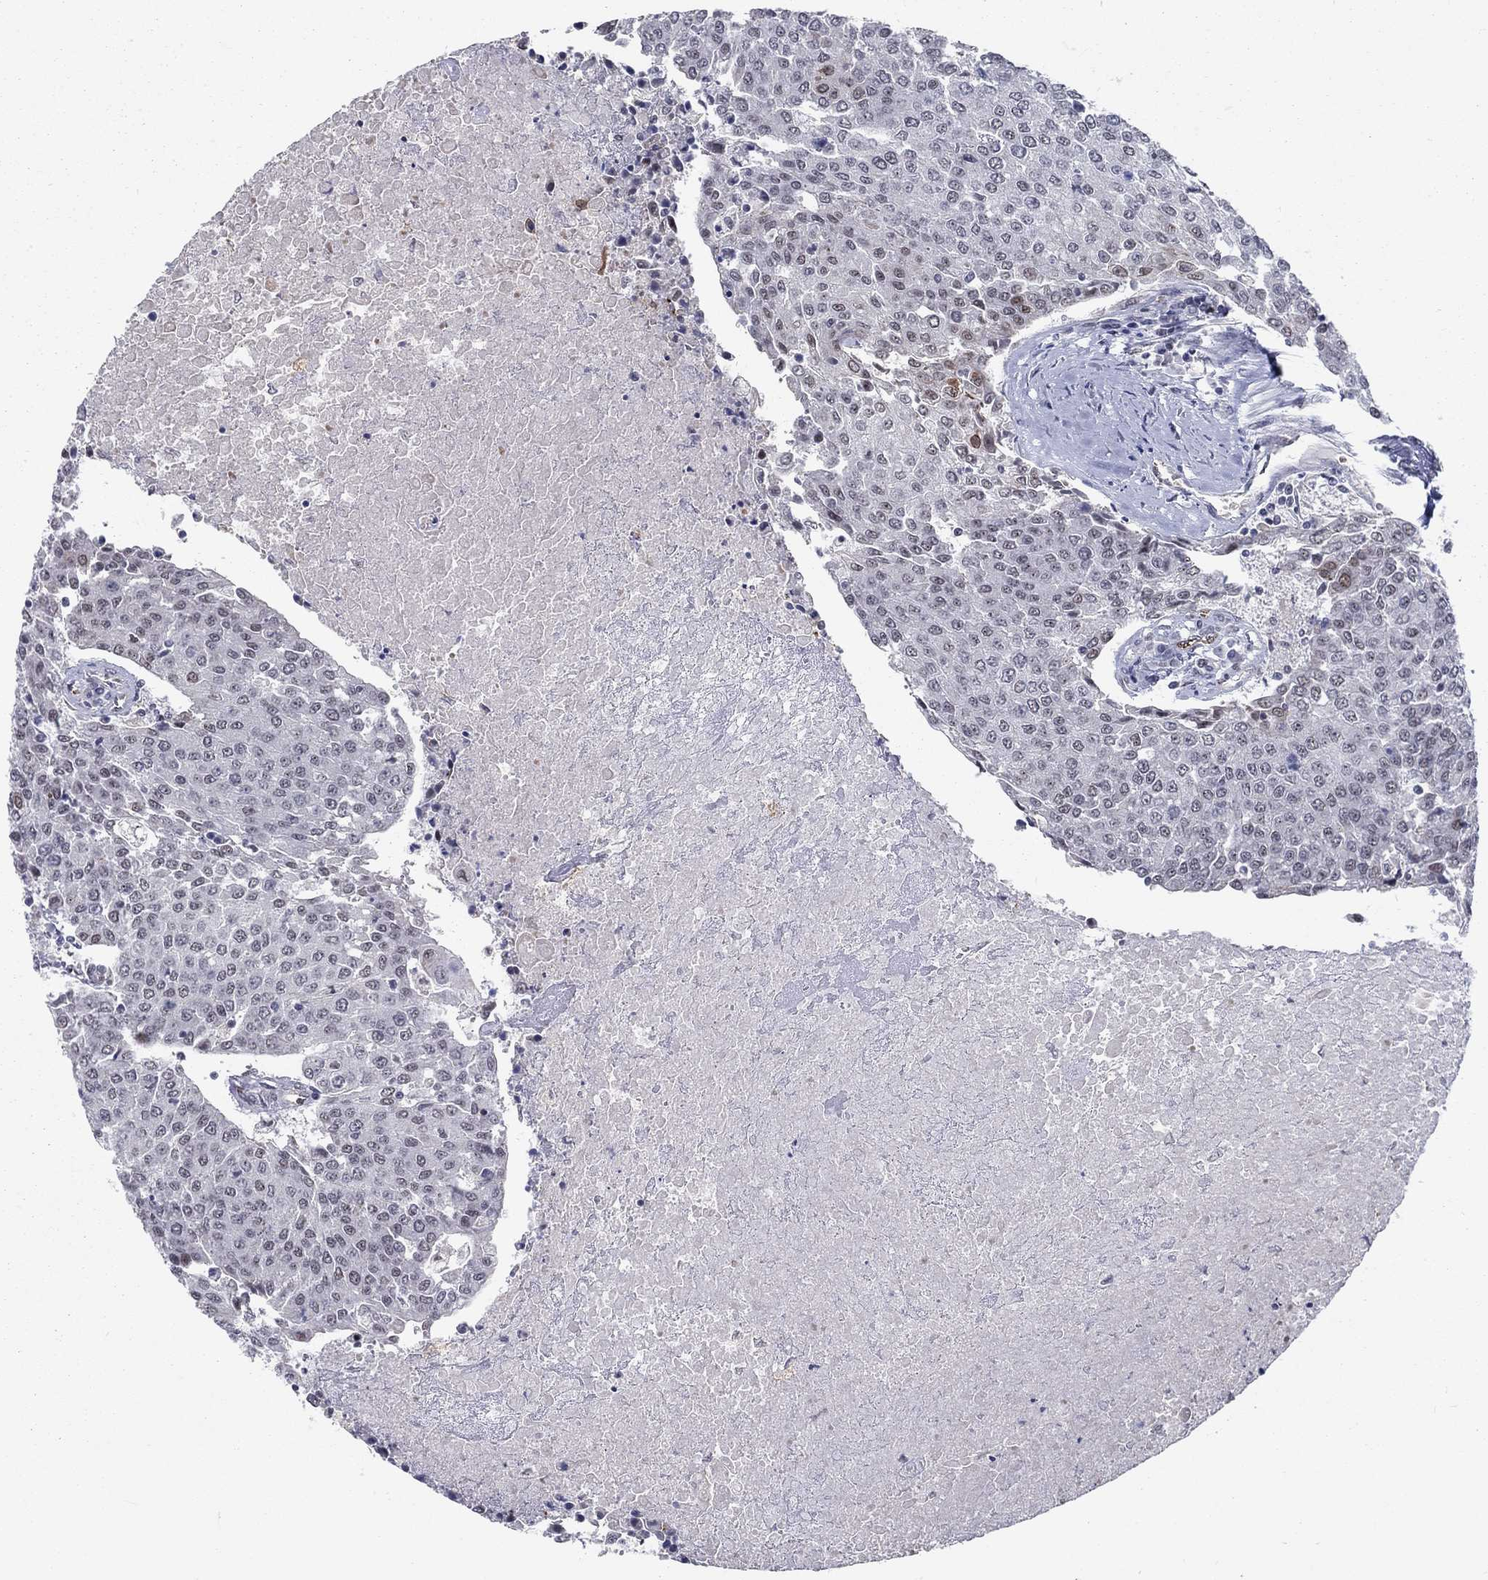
{"staining": {"intensity": "moderate", "quantity": "<25%", "location": "nuclear"}, "tissue": "urothelial cancer", "cell_type": "Tumor cells", "image_type": "cancer", "snomed": [{"axis": "morphology", "description": "Urothelial carcinoma, High grade"}, {"axis": "topography", "description": "Urinary bladder"}], "caption": "Moderate nuclear positivity for a protein is present in approximately <25% of tumor cells of high-grade urothelial carcinoma using IHC.", "gene": "ZBED1", "patient": {"sex": "female", "age": 85}}